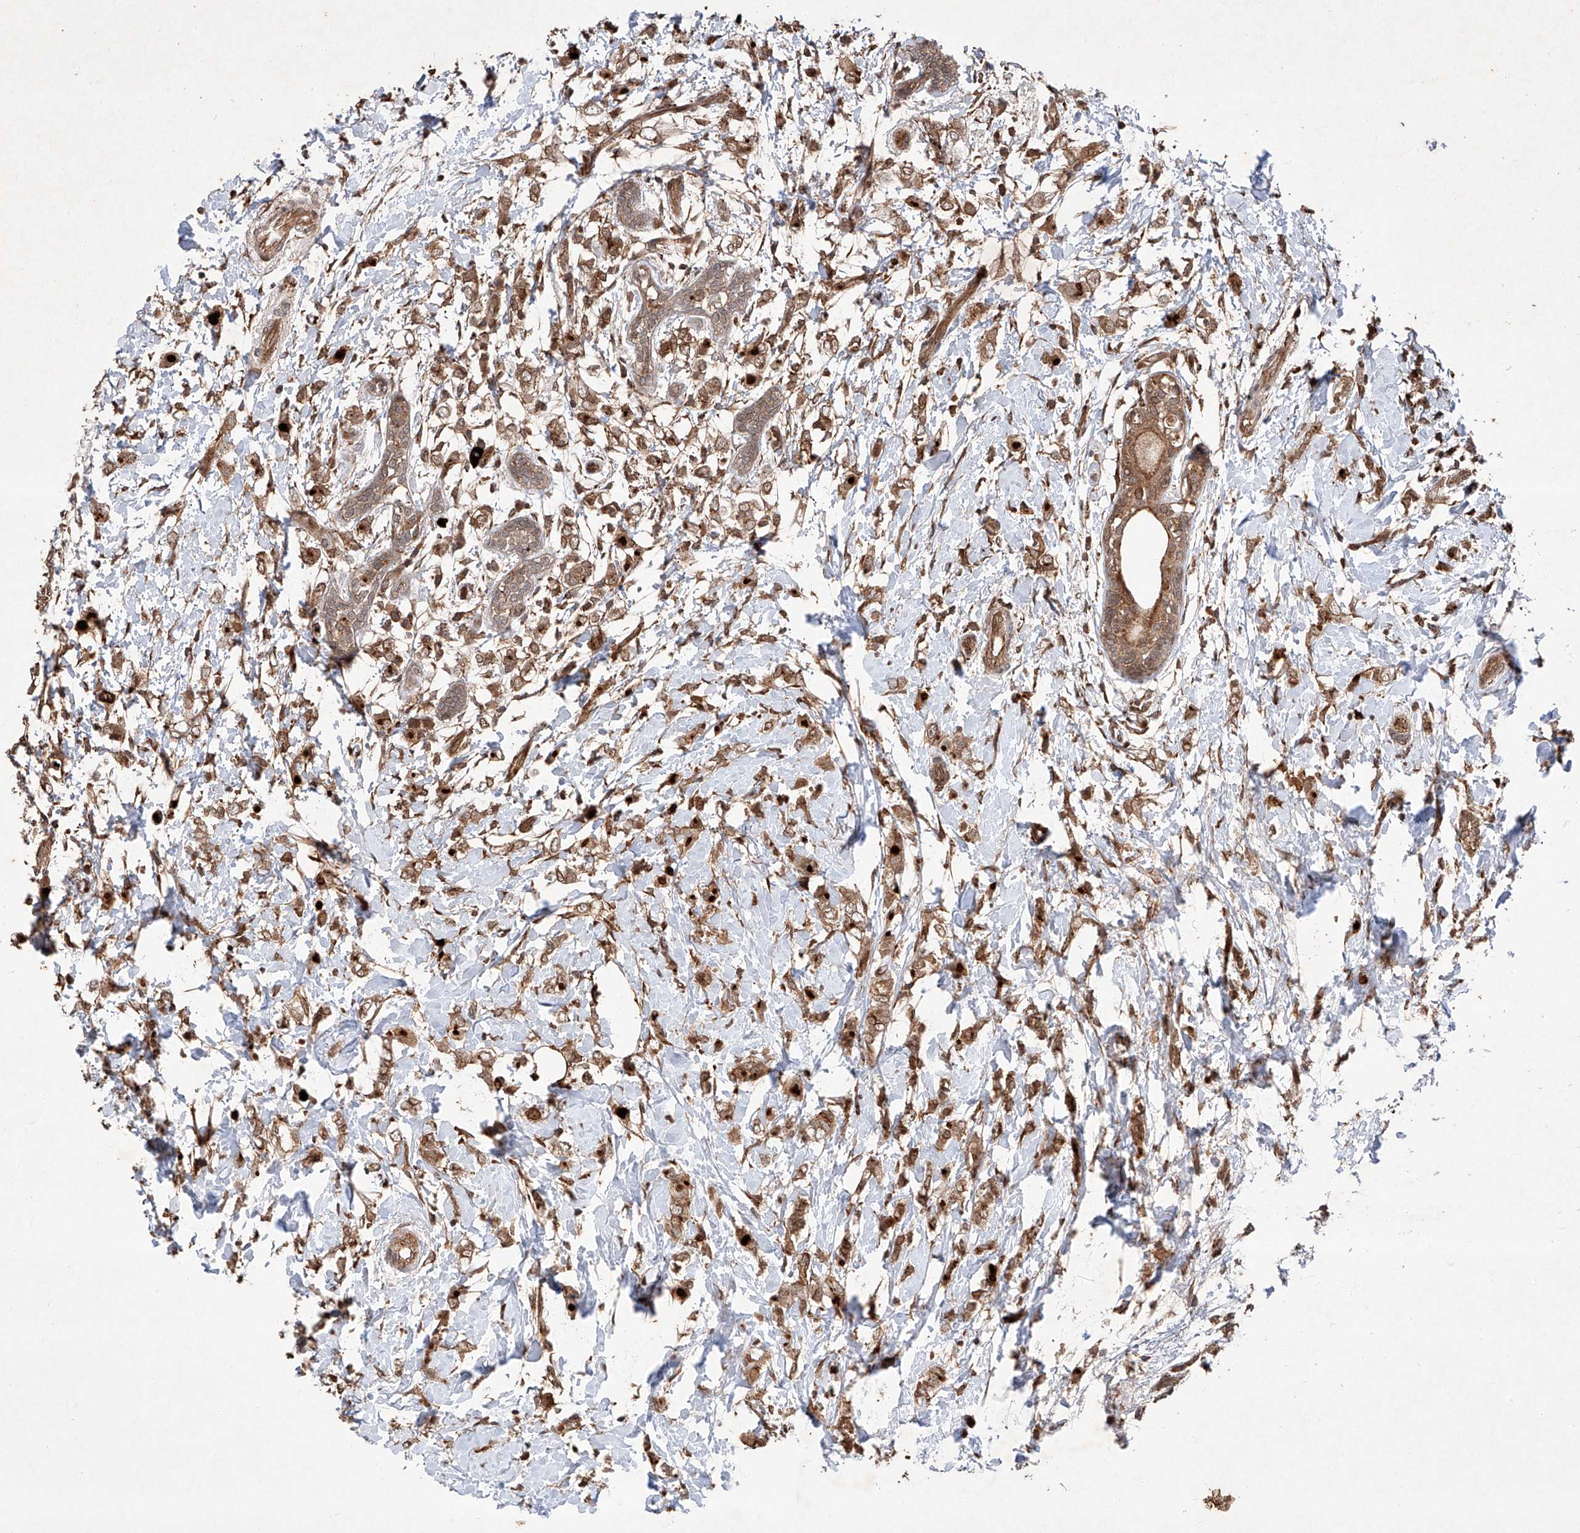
{"staining": {"intensity": "moderate", "quantity": ">75%", "location": "cytoplasmic/membranous"}, "tissue": "breast cancer", "cell_type": "Tumor cells", "image_type": "cancer", "snomed": [{"axis": "morphology", "description": "Normal tissue, NOS"}, {"axis": "morphology", "description": "Lobular carcinoma"}, {"axis": "topography", "description": "Breast"}], "caption": "This is an image of IHC staining of breast cancer, which shows moderate expression in the cytoplasmic/membranous of tumor cells.", "gene": "ZFP28", "patient": {"sex": "female", "age": 47}}